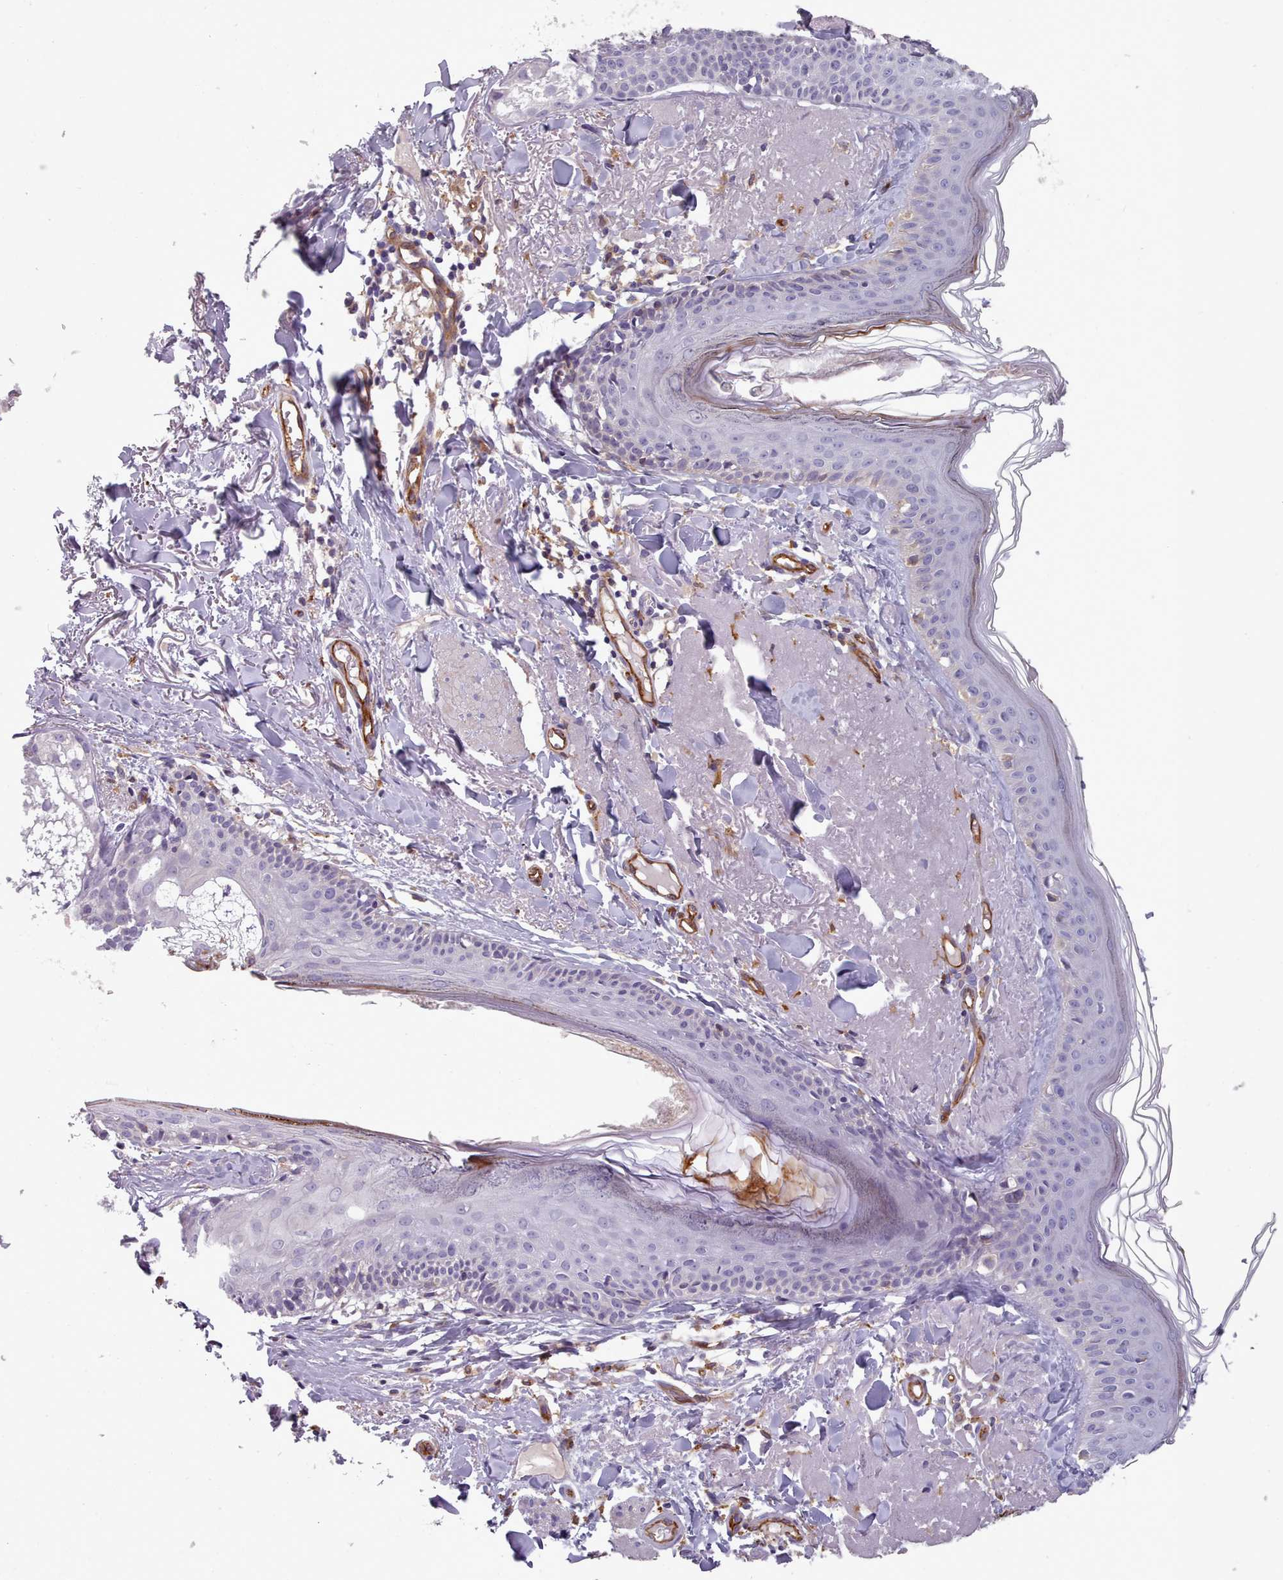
{"staining": {"intensity": "negative", "quantity": "none", "location": "none"}, "tissue": "skin", "cell_type": "Fibroblasts", "image_type": "normal", "snomed": [{"axis": "morphology", "description": "Normal tissue, NOS"}, {"axis": "morphology", "description": "Malignant melanoma, NOS"}, {"axis": "topography", "description": "Skin"}], "caption": "High magnification brightfield microscopy of benign skin stained with DAB (3,3'-diaminobenzidine) (brown) and counterstained with hematoxylin (blue): fibroblasts show no significant positivity. Brightfield microscopy of IHC stained with DAB (brown) and hematoxylin (blue), captured at high magnification.", "gene": "CD300LF", "patient": {"sex": "male", "age": 80}}